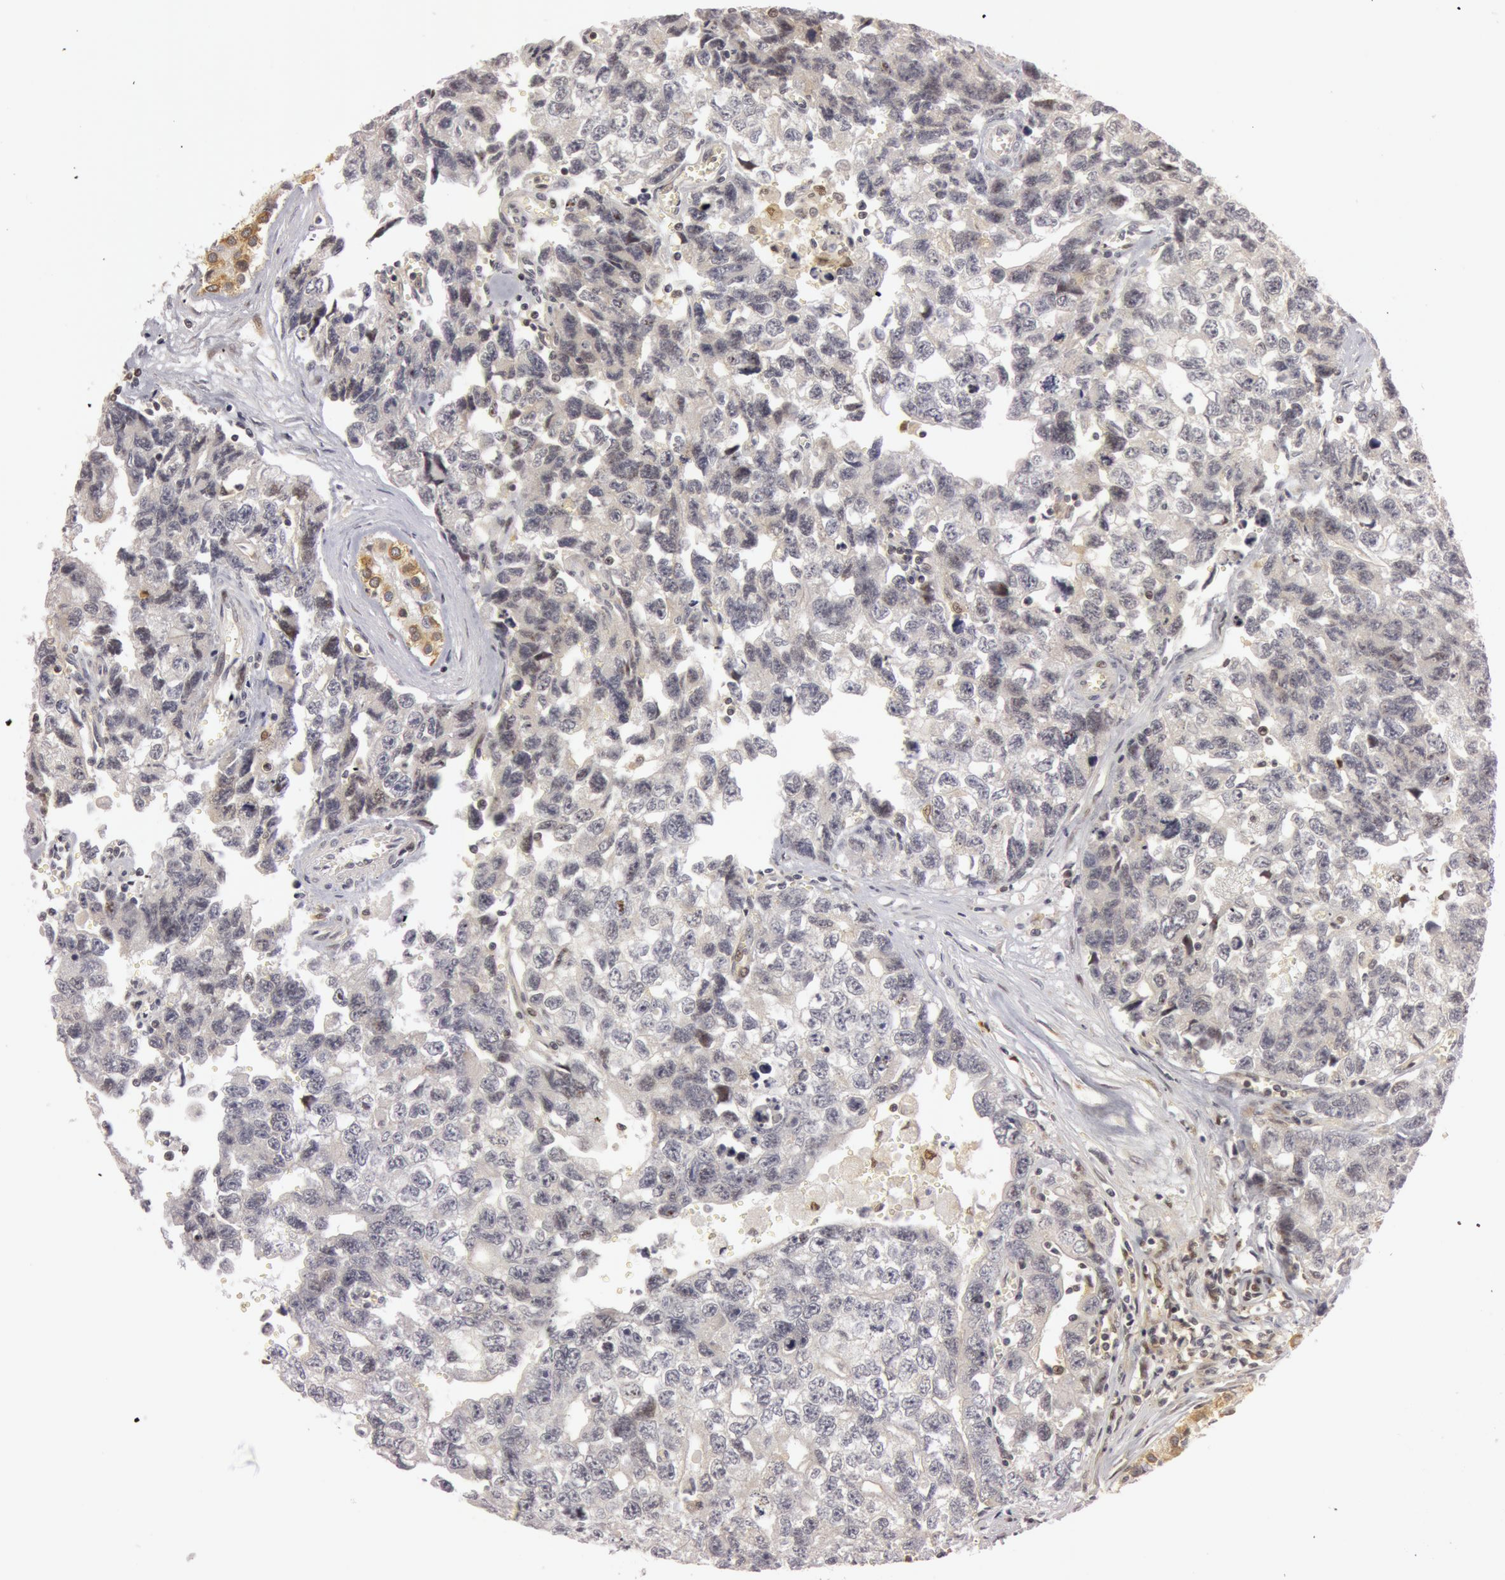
{"staining": {"intensity": "negative", "quantity": "none", "location": "none"}, "tissue": "testis cancer", "cell_type": "Tumor cells", "image_type": "cancer", "snomed": [{"axis": "morphology", "description": "Carcinoma, Embryonal, NOS"}, {"axis": "topography", "description": "Testis"}], "caption": "Tumor cells show no significant protein staining in embryonal carcinoma (testis). (DAB (3,3'-diaminobenzidine) immunohistochemistry with hematoxylin counter stain).", "gene": "OASL", "patient": {"sex": "male", "age": 31}}